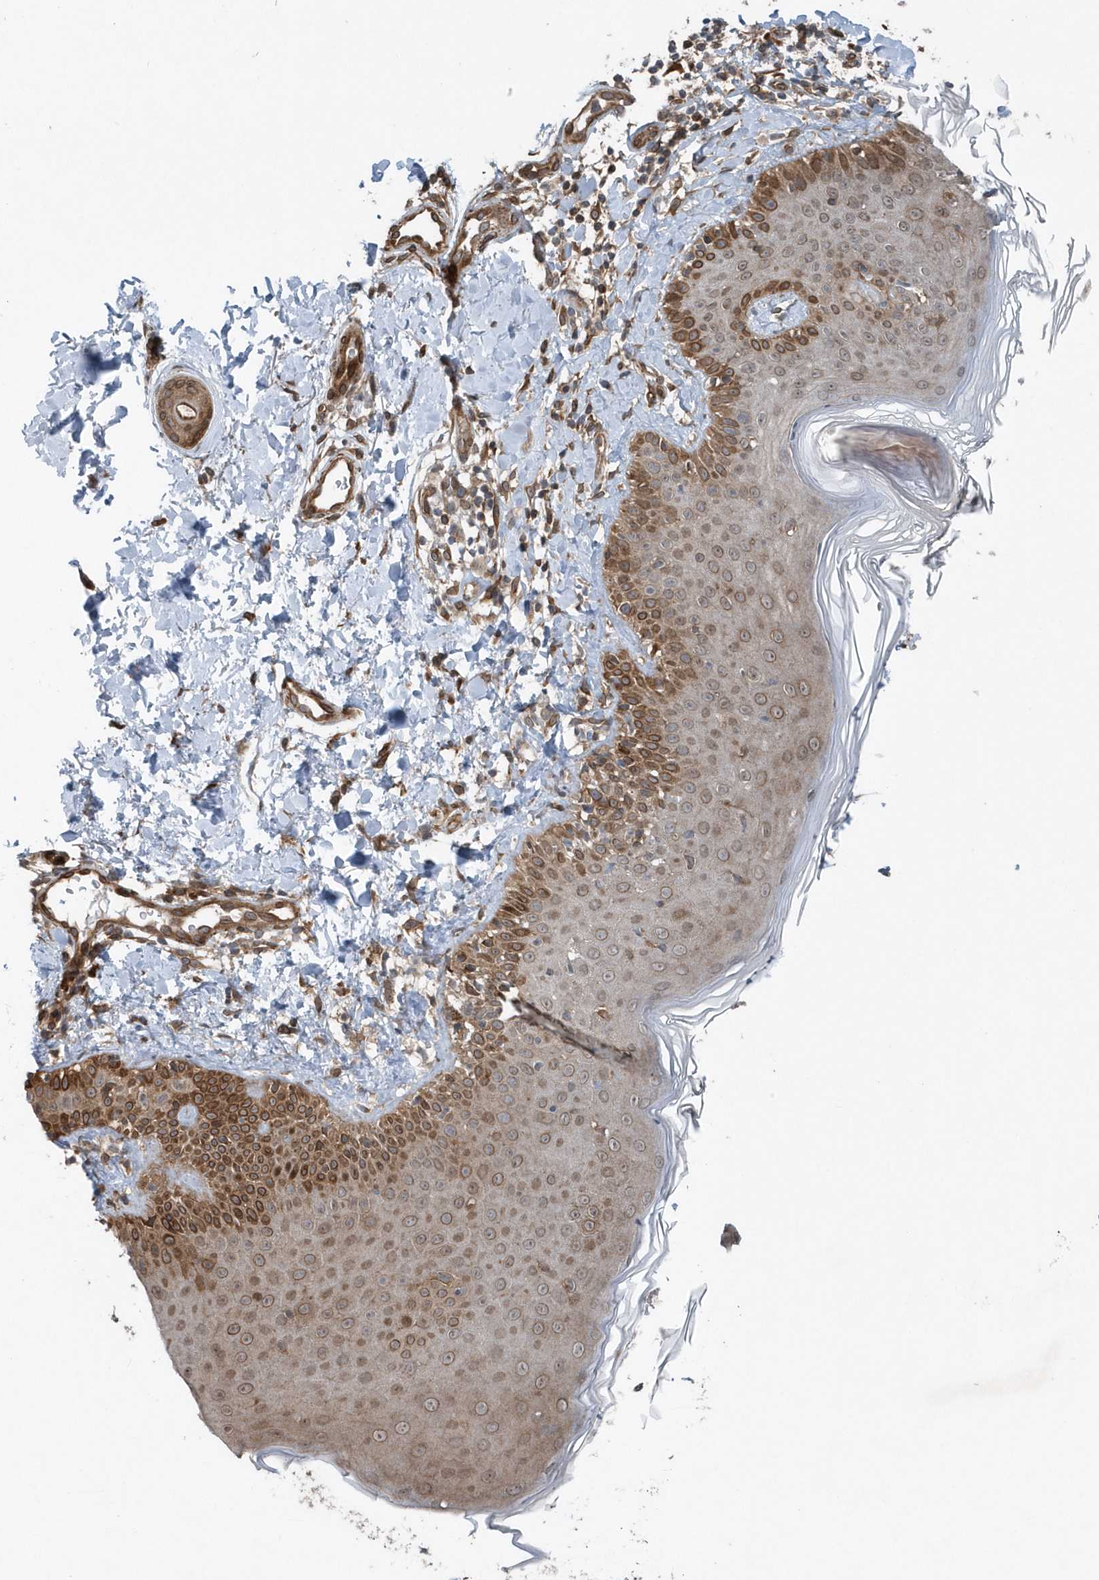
{"staining": {"intensity": "moderate", "quantity": "25%-75%", "location": "cytoplasmic/membranous"}, "tissue": "skin", "cell_type": "Fibroblasts", "image_type": "normal", "snomed": [{"axis": "morphology", "description": "Normal tissue, NOS"}, {"axis": "topography", "description": "Skin"}], "caption": "Protein staining shows moderate cytoplasmic/membranous expression in about 25%-75% of fibroblasts in normal skin.", "gene": "MCC", "patient": {"sex": "male", "age": 52}}